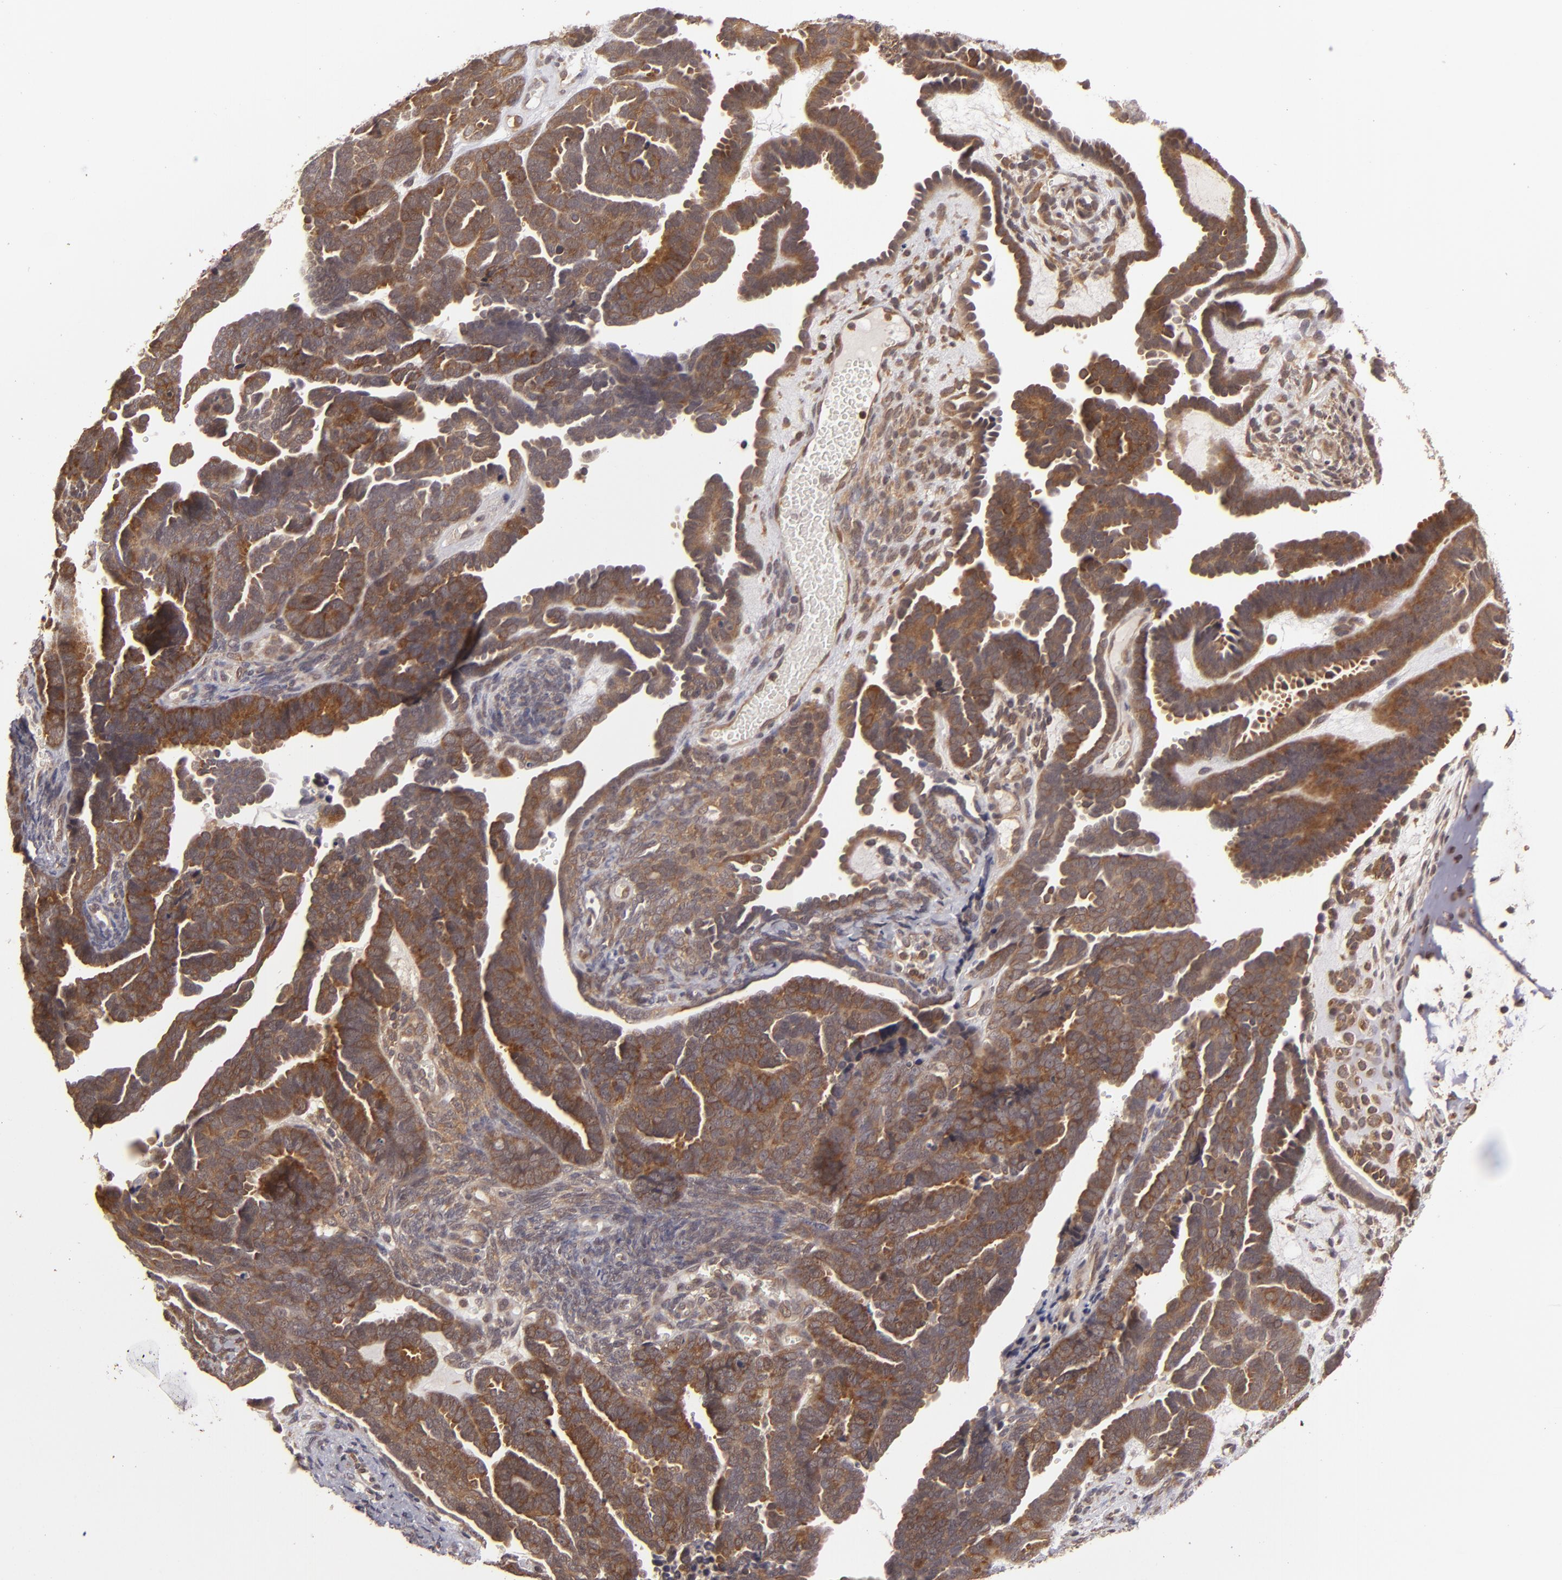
{"staining": {"intensity": "moderate", "quantity": ">75%", "location": "cytoplasmic/membranous"}, "tissue": "endometrial cancer", "cell_type": "Tumor cells", "image_type": "cancer", "snomed": [{"axis": "morphology", "description": "Neoplasm, malignant, NOS"}, {"axis": "topography", "description": "Endometrium"}], "caption": "Immunohistochemistry (IHC) micrograph of human neoplasm (malignant) (endometrial) stained for a protein (brown), which exhibits medium levels of moderate cytoplasmic/membranous expression in approximately >75% of tumor cells.", "gene": "MAPK3", "patient": {"sex": "female", "age": 74}}